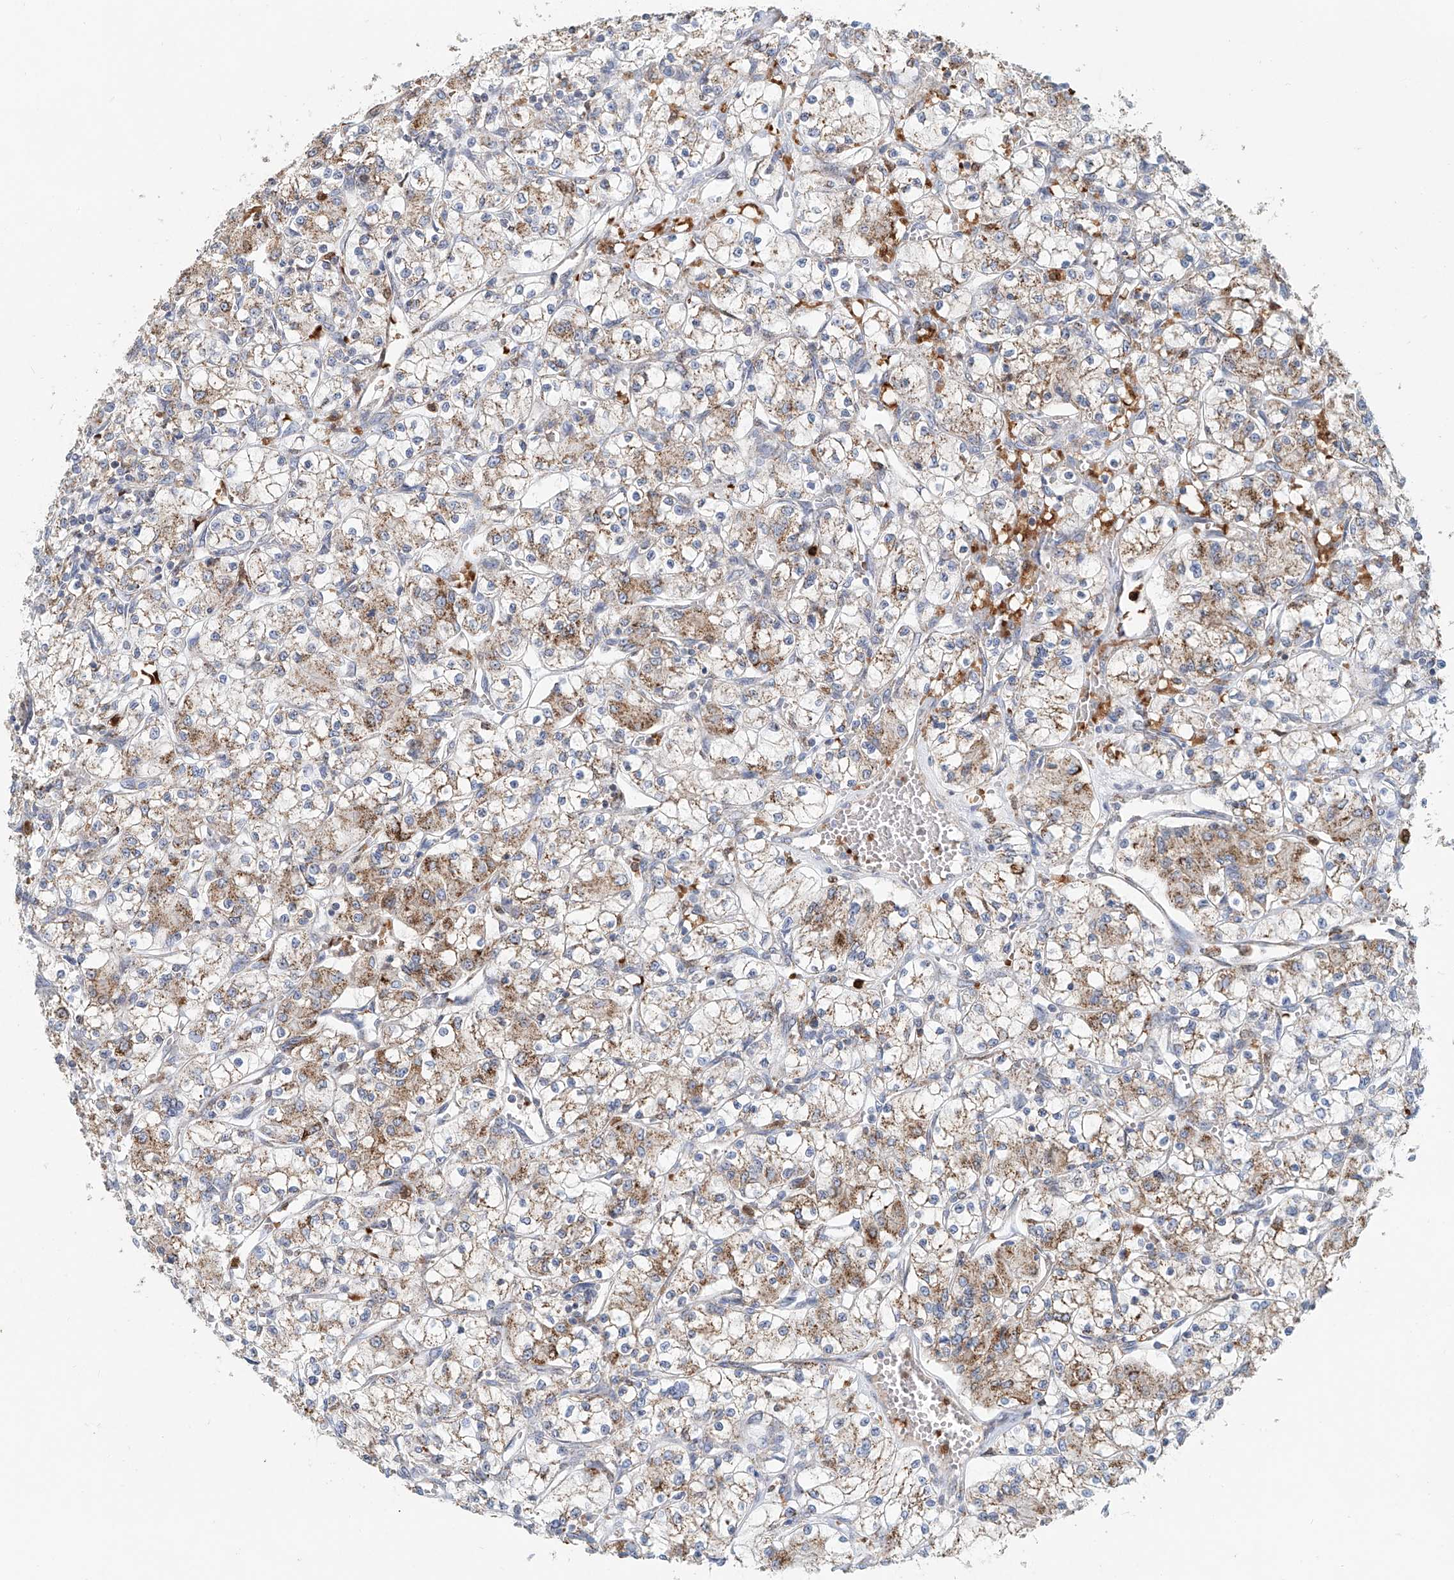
{"staining": {"intensity": "moderate", "quantity": ">75%", "location": "cytoplasmic/membranous"}, "tissue": "renal cancer", "cell_type": "Tumor cells", "image_type": "cancer", "snomed": [{"axis": "morphology", "description": "Adenocarcinoma, NOS"}, {"axis": "topography", "description": "Kidney"}], "caption": "A medium amount of moderate cytoplasmic/membranous staining is present in about >75% of tumor cells in renal cancer tissue.", "gene": "PTPRA", "patient": {"sex": "female", "age": 59}}